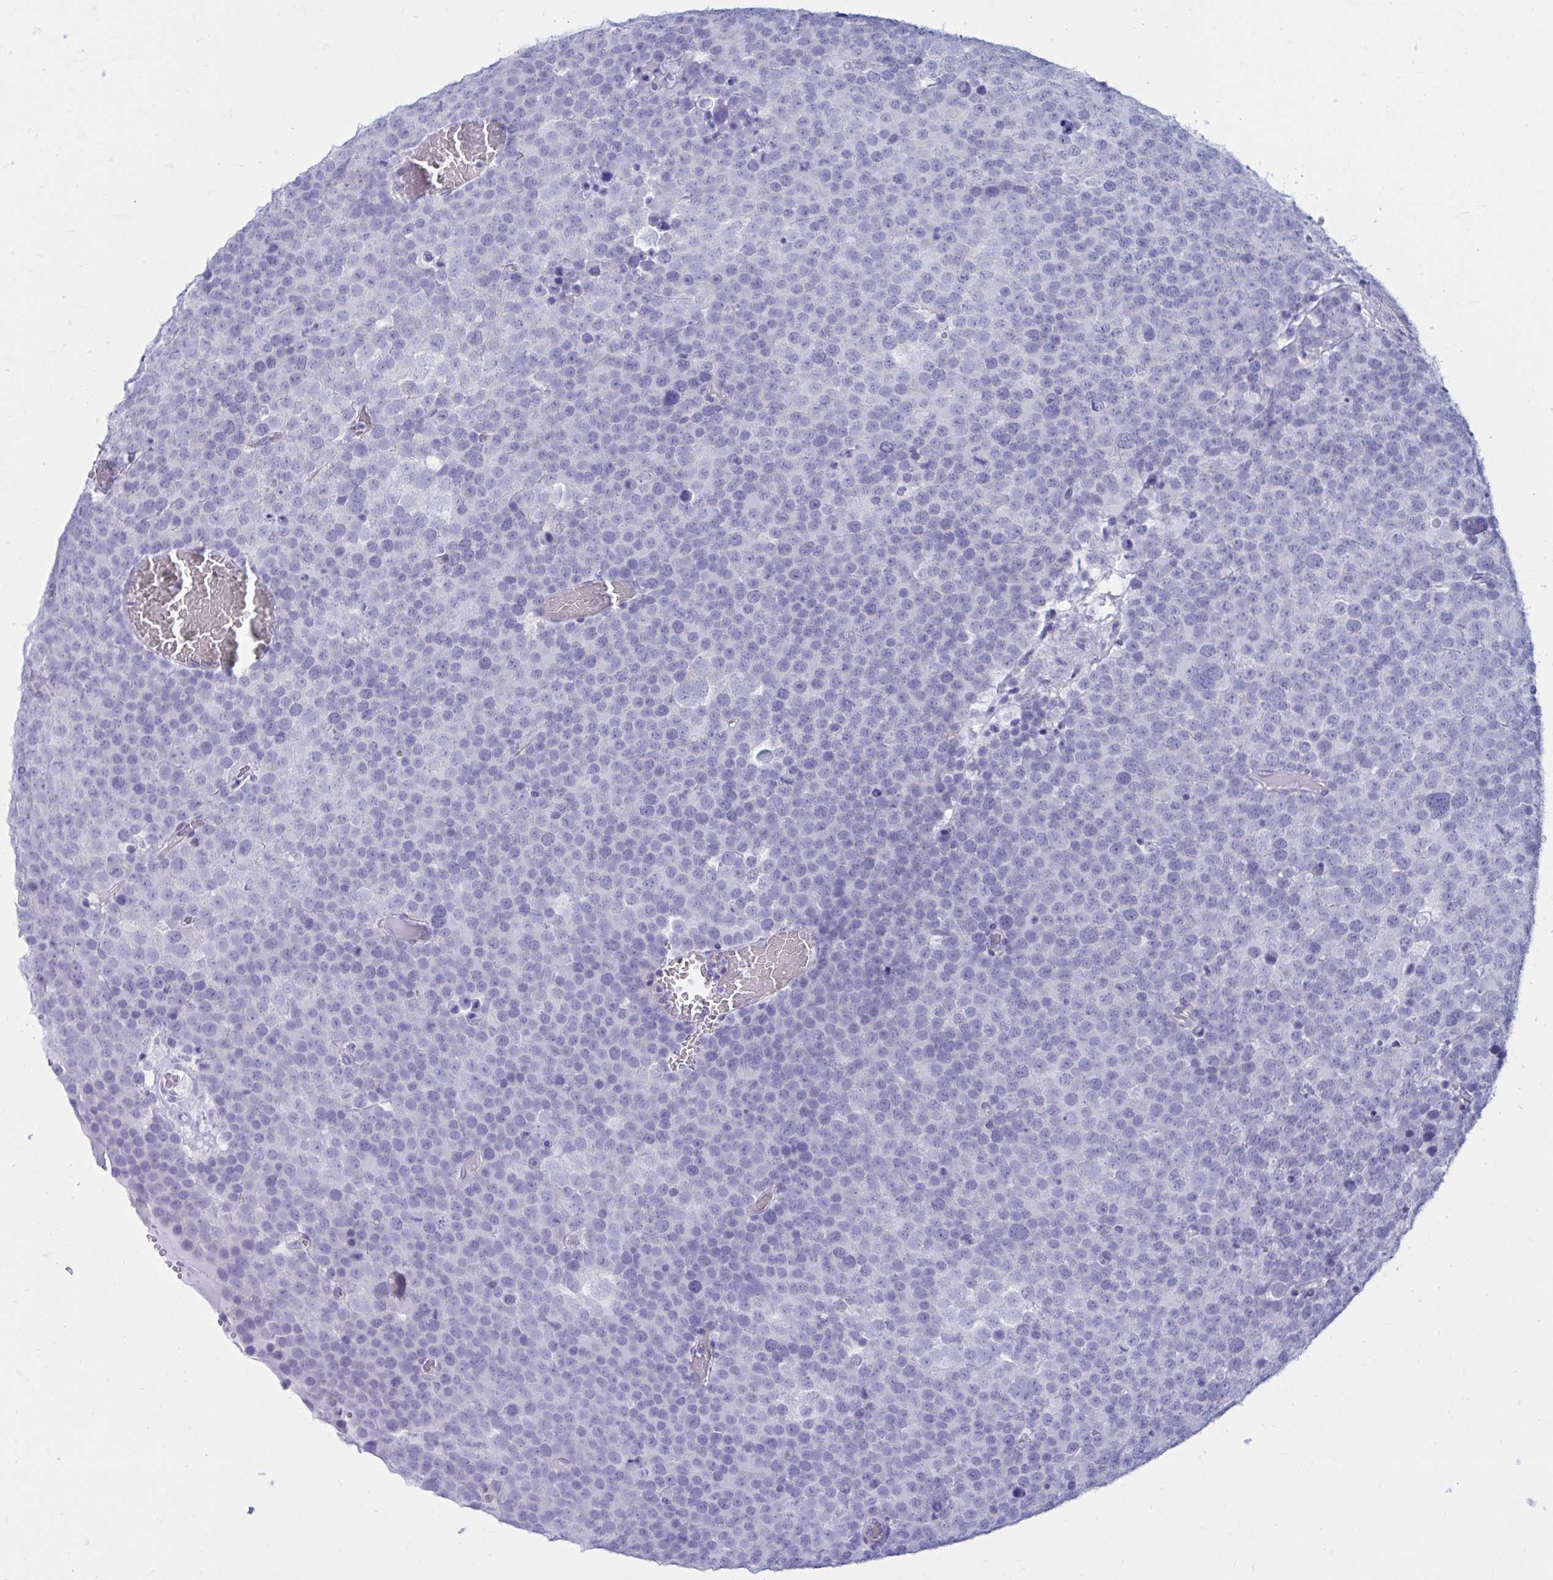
{"staining": {"intensity": "negative", "quantity": "none", "location": "none"}, "tissue": "testis cancer", "cell_type": "Tumor cells", "image_type": "cancer", "snomed": [{"axis": "morphology", "description": "Seminoma, NOS"}, {"axis": "topography", "description": "Testis"}], "caption": "High power microscopy photomicrograph of an immunohistochemistry (IHC) image of seminoma (testis), revealing no significant staining in tumor cells.", "gene": "SHISA8", "patient": {"sex": "male", "age": 71}}